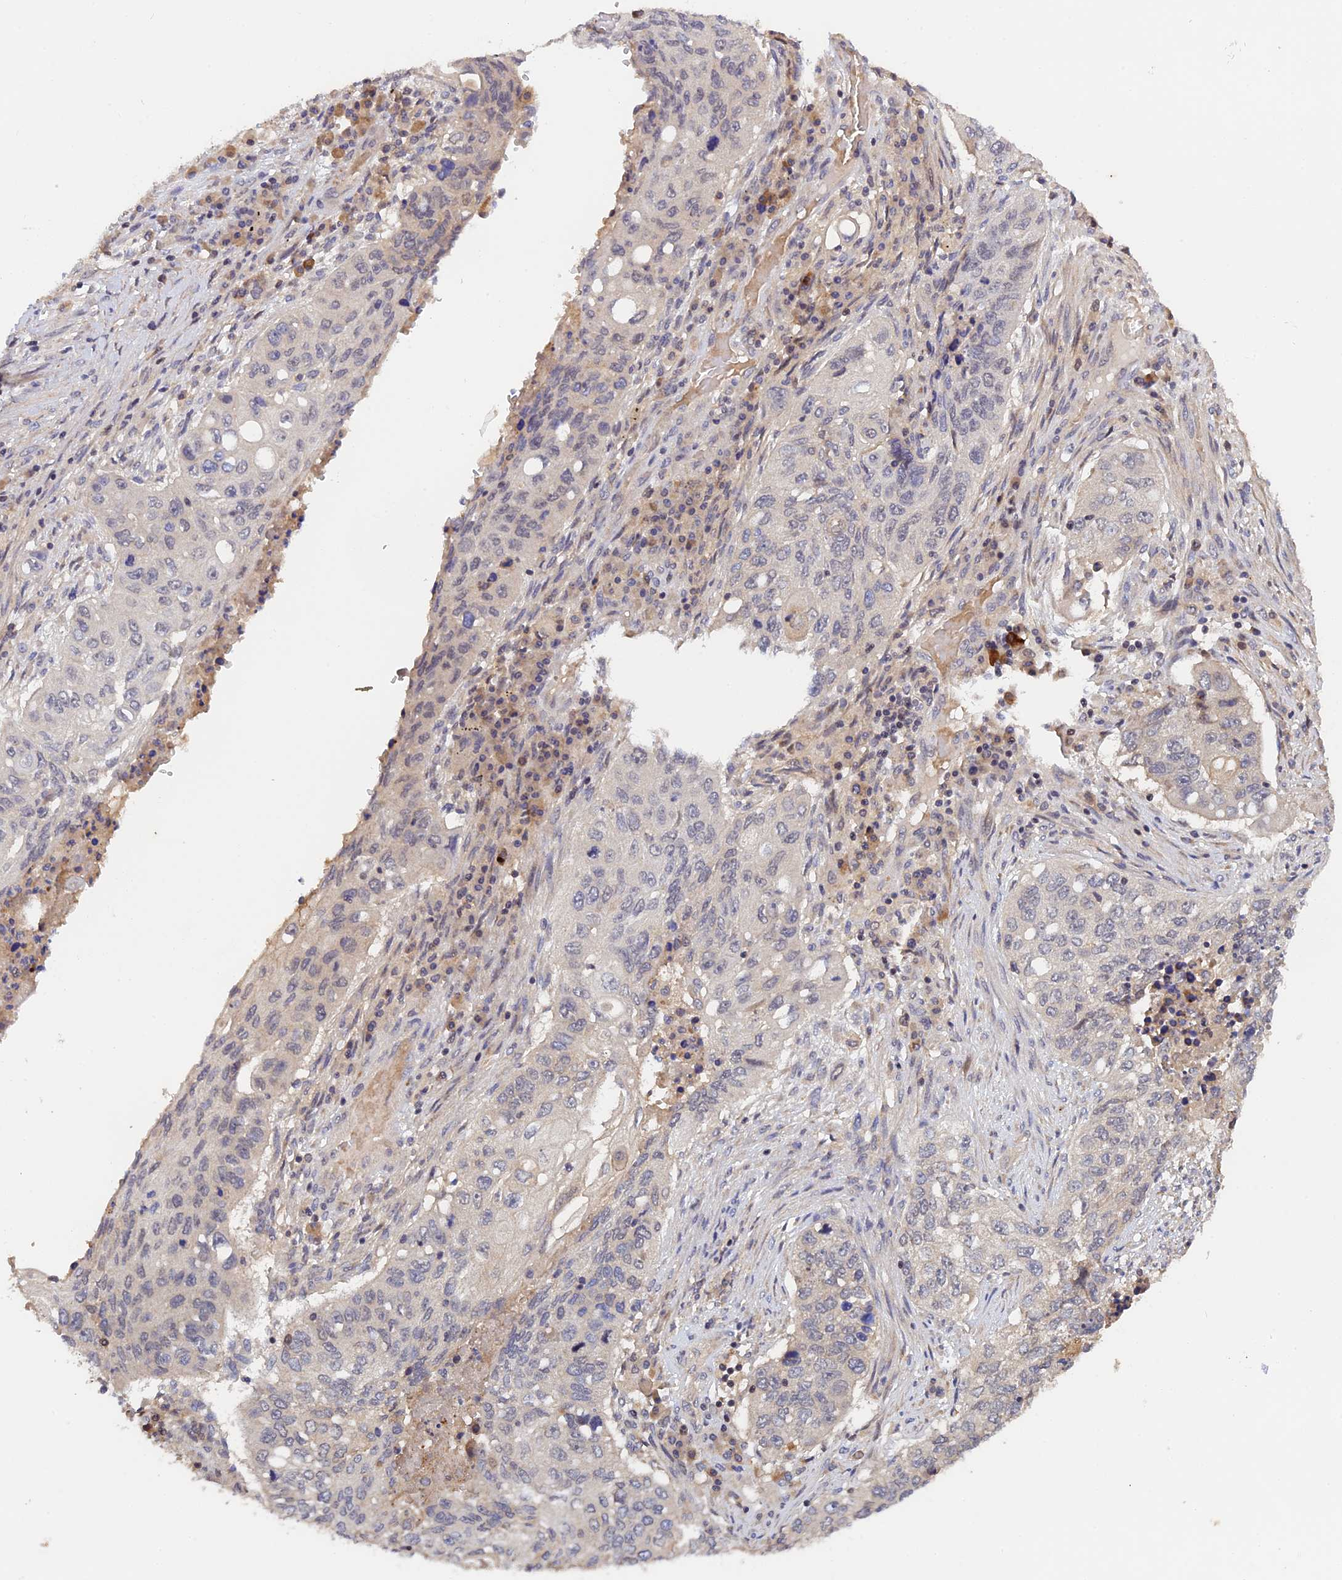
{"staining": {"intensity": "negative", "quantity": "none", "location": "none"}, "tissue": "lung cancer", "cell_type": "Tumor cells", "image_type": "cancer", "snomed": [{"axis": "morphology", "description": "Squamous cell carcinoma, NOS"}, {"axis": "topography", "description": "Lung"}], "caption": "Immunohistochemistry of squamous cell carcinoma (lung) reveals no positivity in tumor cells. Brightfield microscopy of immunohistochemistry (IHC) stained with DAB (3,3'-diaminobenzidine) (brown) and hematoxylin (blue), captured at high magnification.", "gene": "CWH43", "patient": {"sex": "female", "age": 63}}